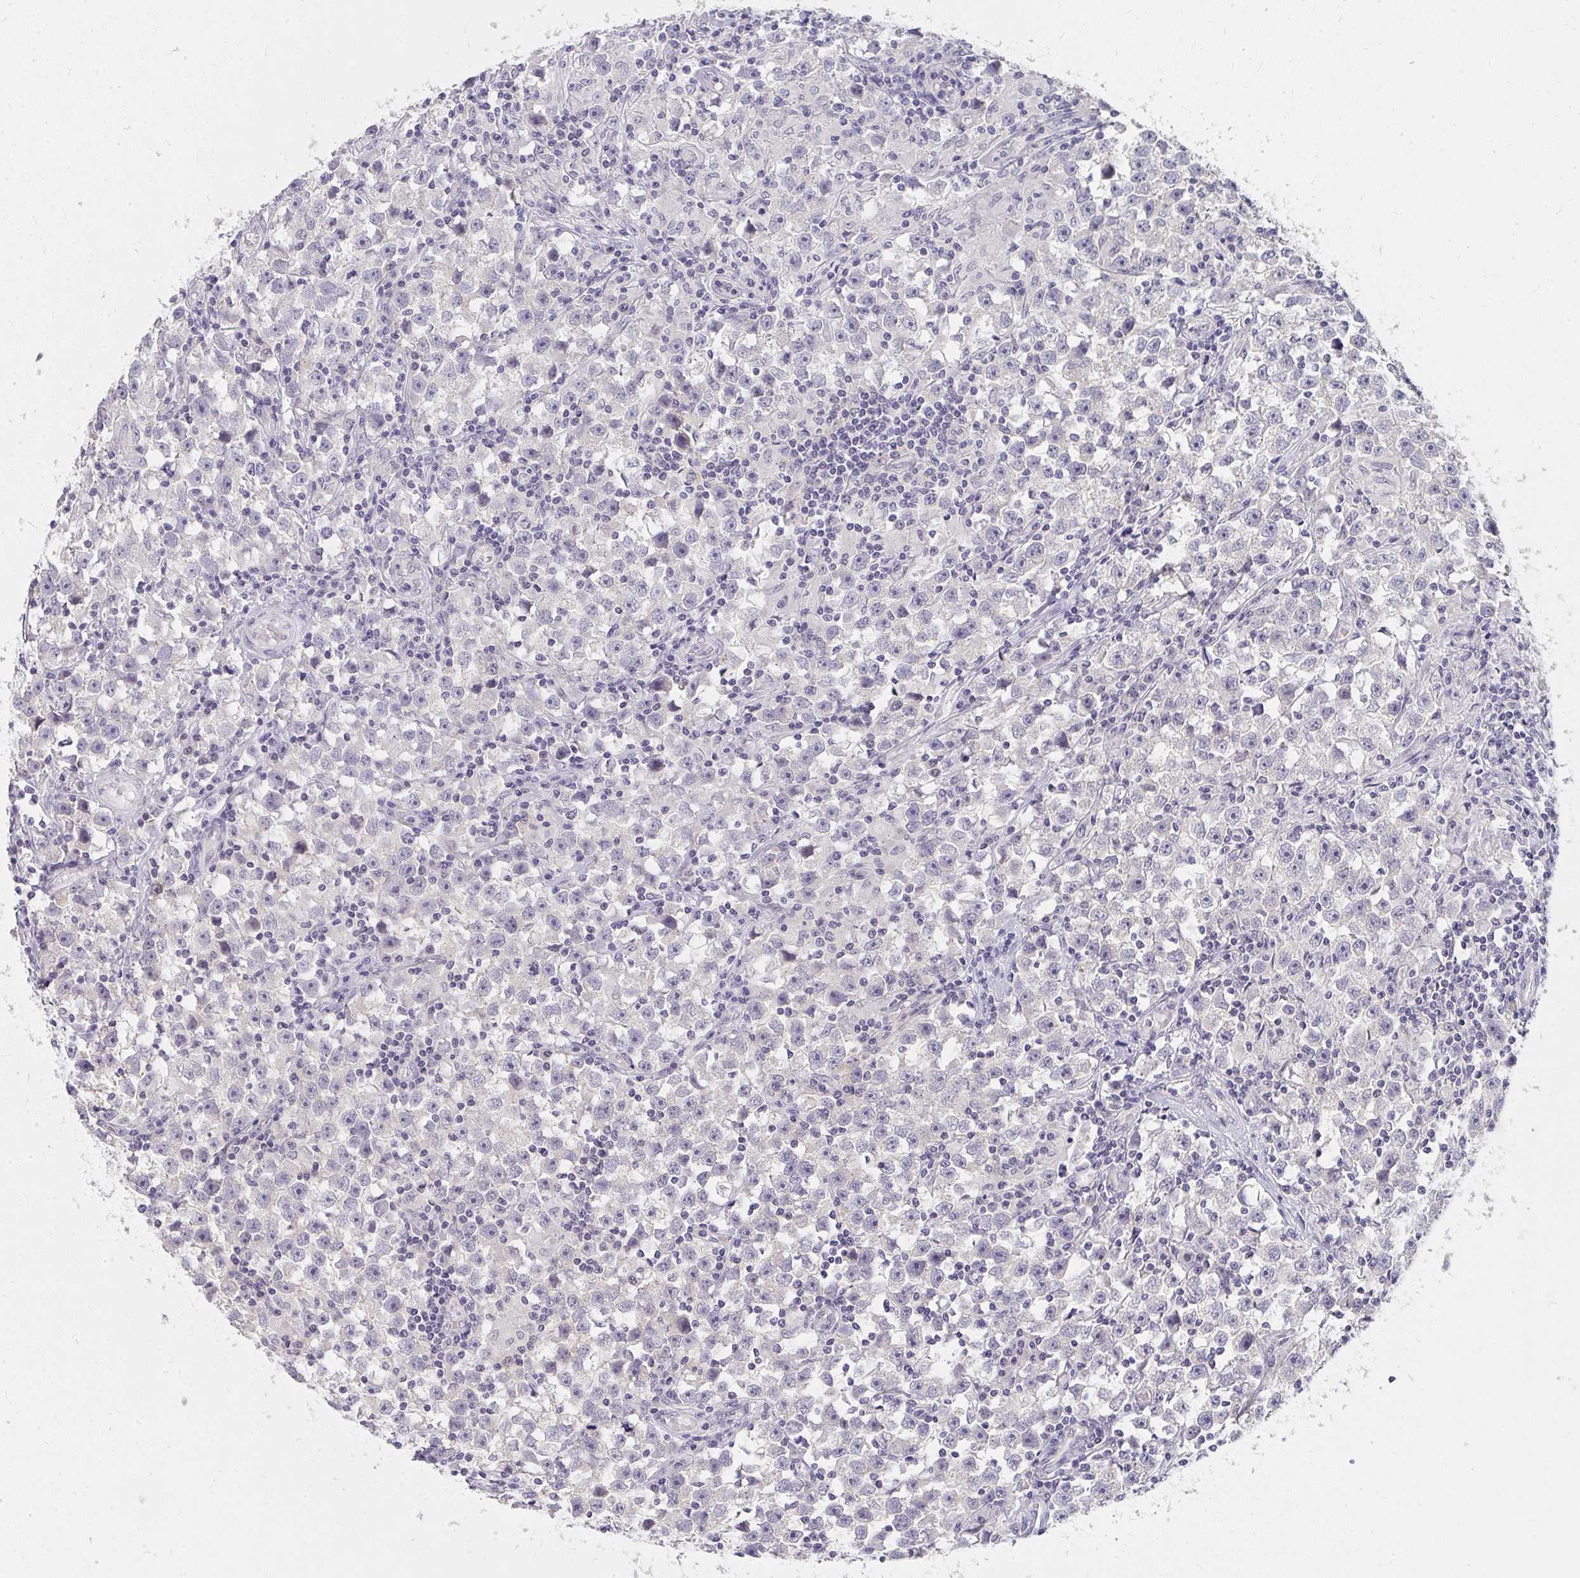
{"staining": {"intensity": "negative", "quantity": "none", "location": "none"}, "tissue": "testis cancer", "cell_type": "Tumor cells", "image_type": "cancer", "snomed": [{"axis": "morphology", "description": "Seminoma, NOS"}, {"axis": "topography", "description": "Testis"}], "caption": "IHC histopathology image of neoplastic tissue: human testis seminoma stained with DAB (3,3'-diaminobenzidine) displays no significant protein positivity in tumor cells. Nuclei are stained in blue.", "gene": "SYNCRIP", "patient": {"sex": "male", "age": 33}}